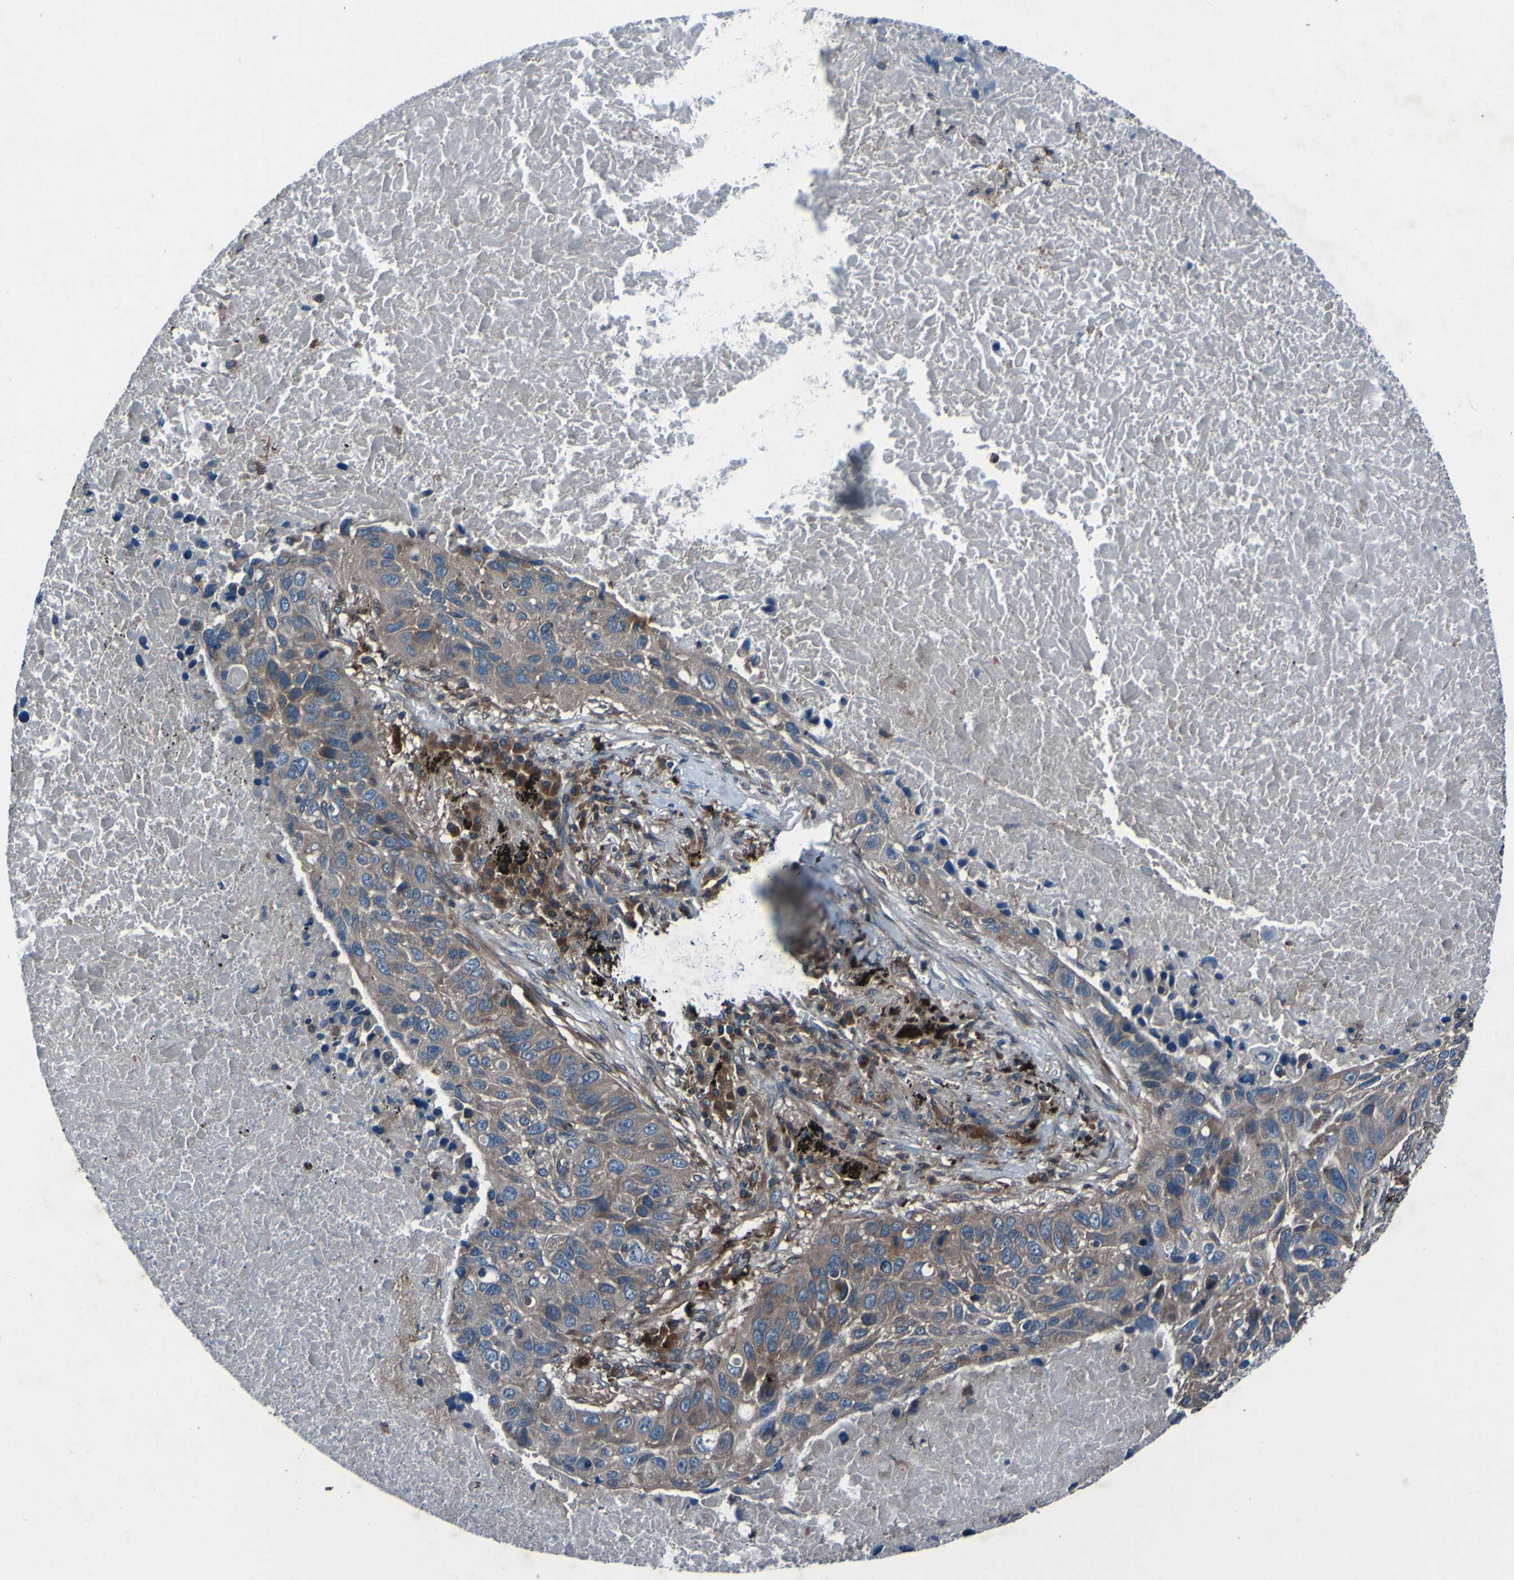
{"staining": {"intensity": "moderate", "quantity": ">75%", "location": "cytoplasmic/membranous"}, "tissue": "lung cancer", "cell_type": "Tumor cells", "image_type": "cancer", "snomed": [{"axis": "morphology", "description": "Squamous cell carcinoma, NOS"}, {"axis": "topography", "description": "Lung"}], "caption": "A medium amount of moderate cytoplasmic/membranous staining is present in approximately >75% of tumor cells in lung cancer tissue. (IHC, brightfield microscopy, high magnification).", "gene": "RAB5B", "patient": {"sex": "male", "age": 57}}